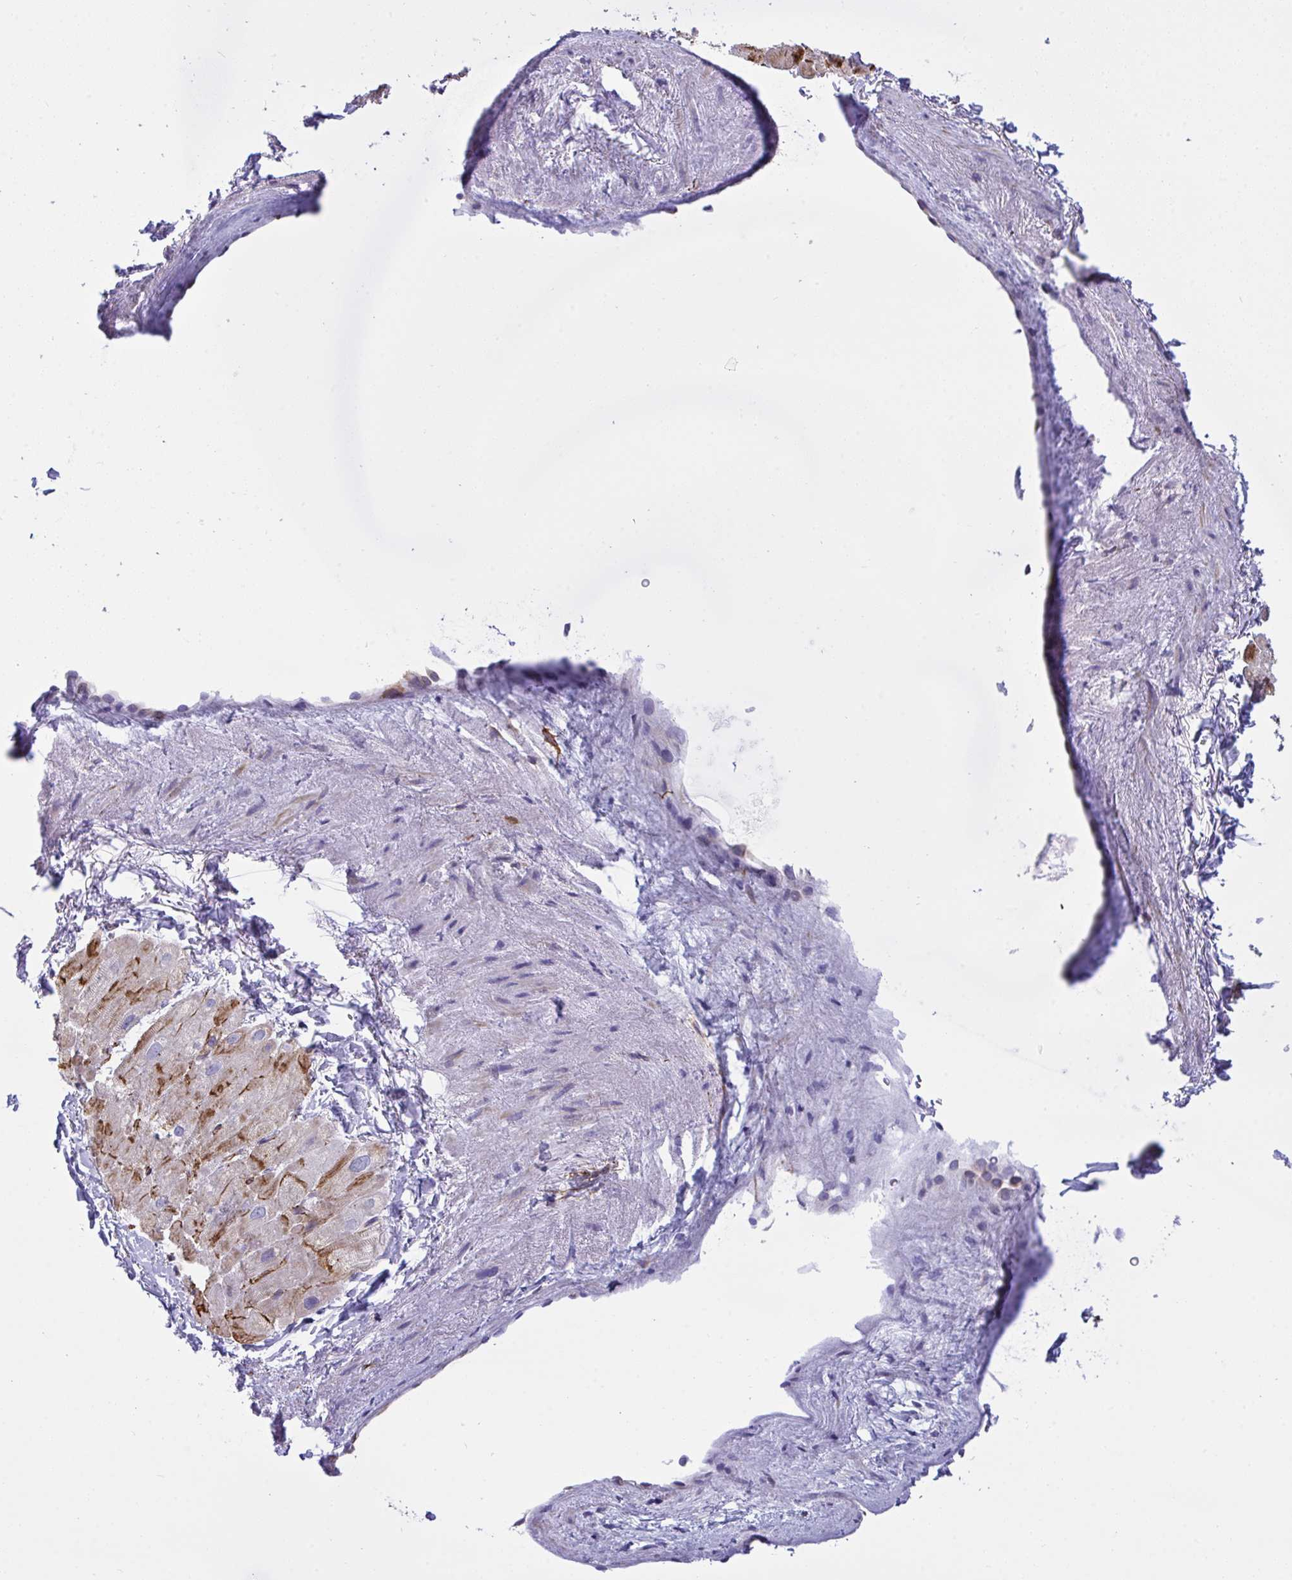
{"staining": {"intensity": "moderate", "quantity": "<25%", "location": "cytoplasmic/membranous"}, "tissue": "heart muscle", "cell_type": "Cardiomyocytes", "image_type": "normal", "snomed": [{"axis": "morphology", "description": "Normal tissue, NOS"}, {"axis": "topography", "description": "Heart"}], "caption": "Brown immunohistochemical staining in normal heart muscle reveals moderate cytoplasmic/membranous positivity in approximately <25% of cardiomyocytes.", "gene": "SLC35B1", "patient": {"sex": "male", "age": 62}}